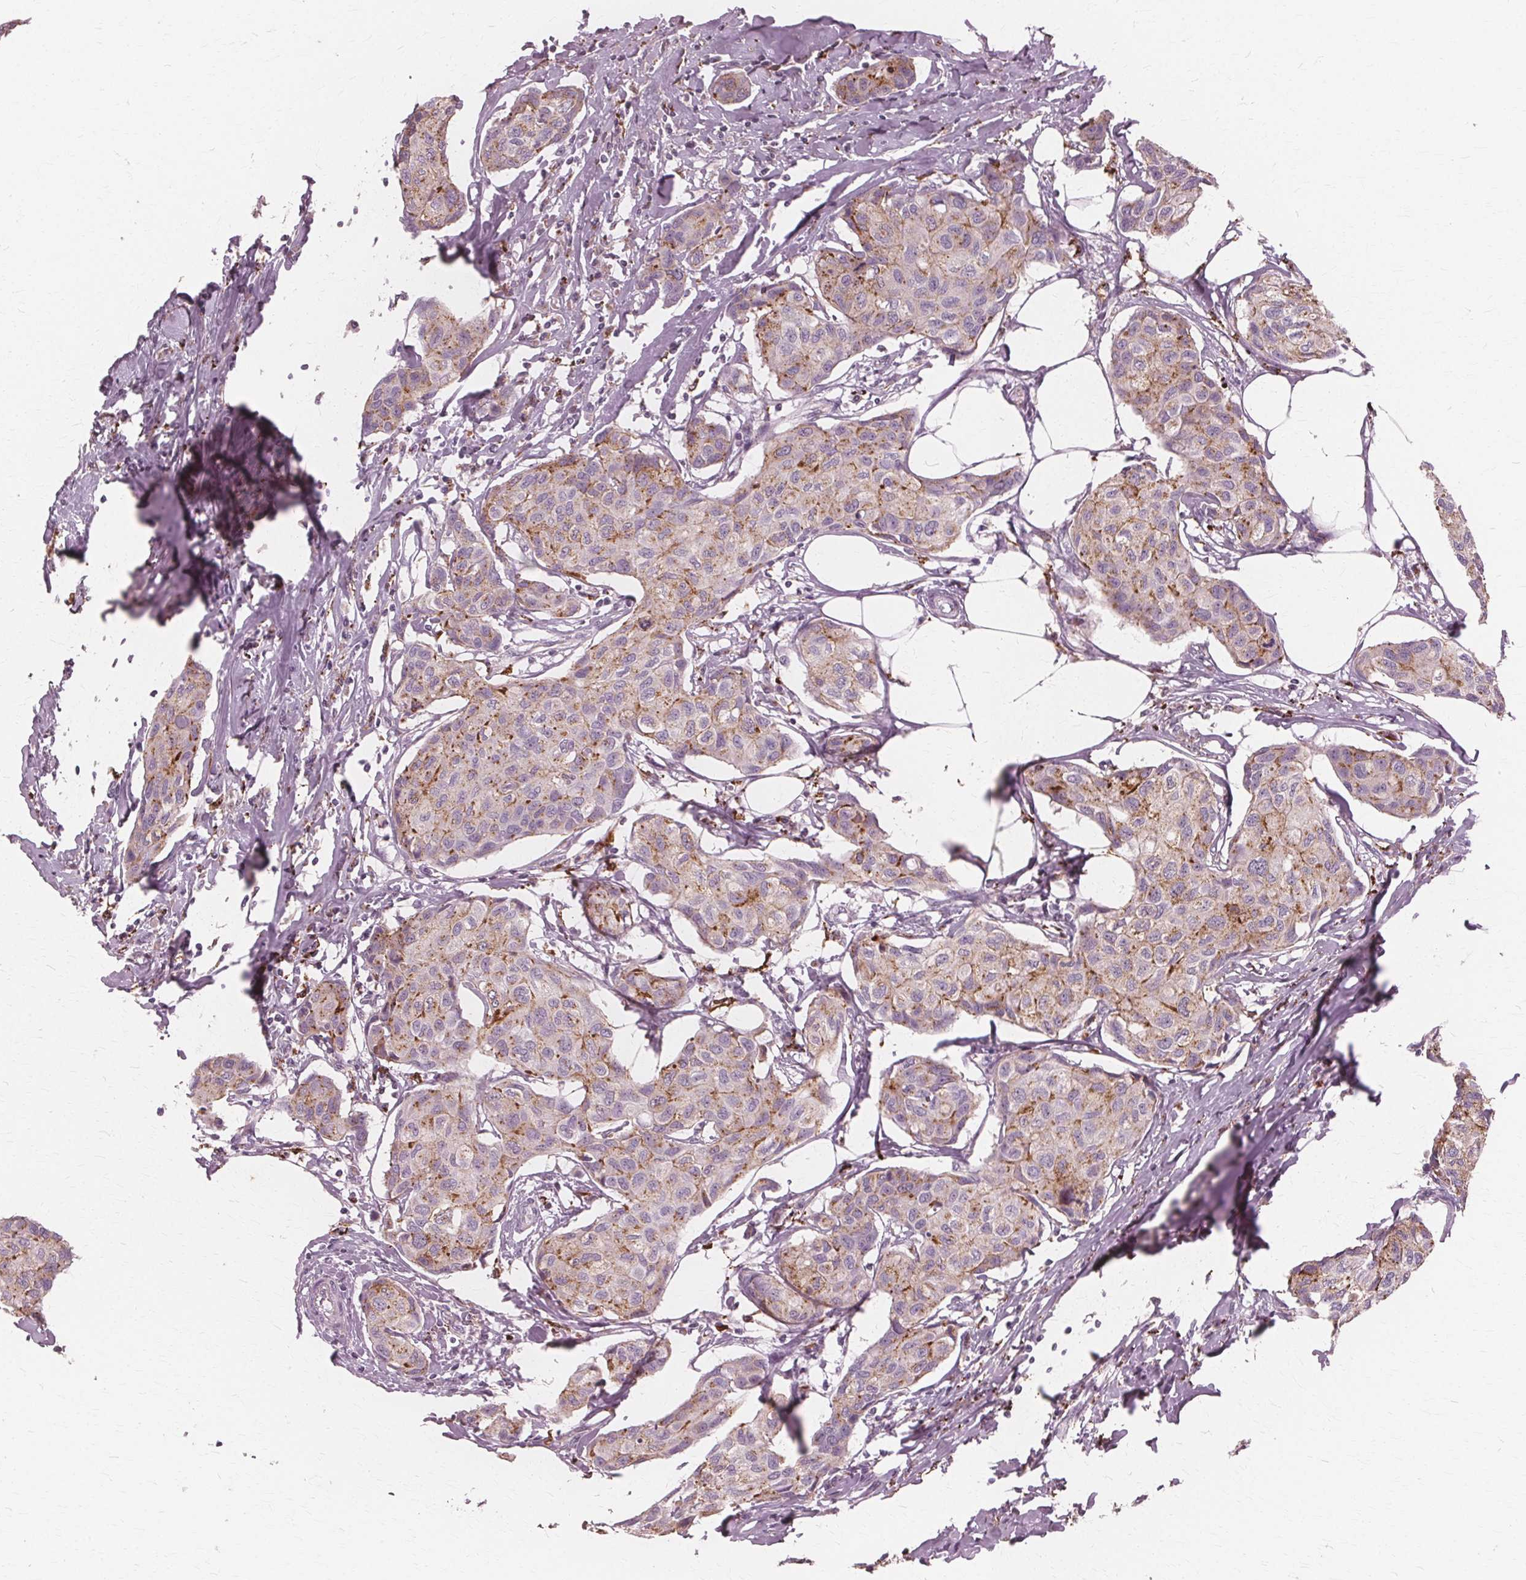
{"staining": {"intensity": "moderate", "quantity": "25%-75%", "location": "cytoplasmic/membranous"}, "tissue": "breast cancer", "cell_type": "Tumor cells", "image_type": "cancer", "snomed": [{"axis": "morphology", "description": "Duct carcinoma"}, {"axis": "topography", "description": "Breast"}], "caption": "This is a micrograph of immunohistochemistry (IHC) staining of breast cancer (intraductal carcinoma), which shows moderate expression in the cytoplasmic/membranous of tumor cells.", "gene": "DNASE2", "patient": {"sex": "female", "age": 80}}